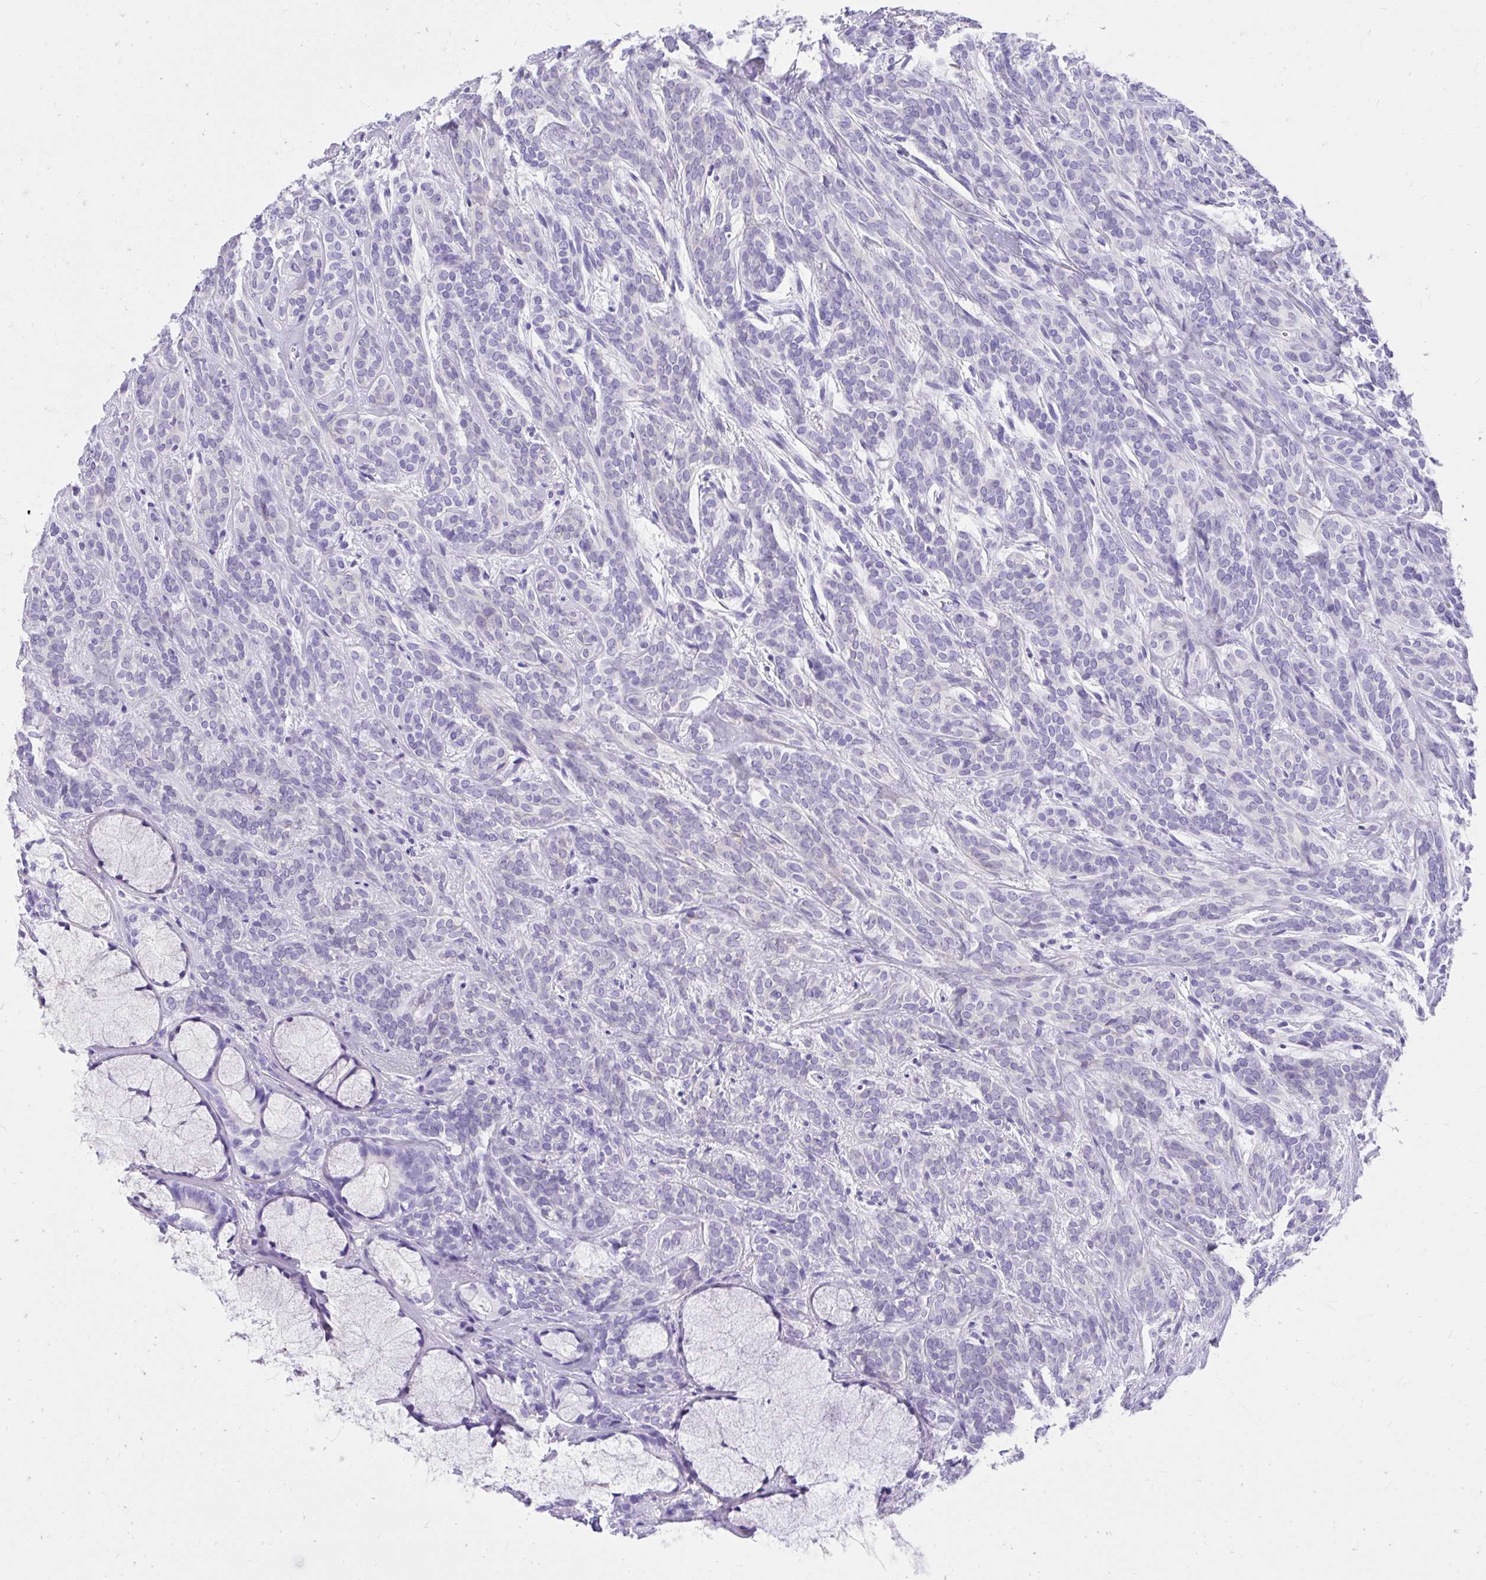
{"staining": {"intensity": "negative", "quantity": "none", "location": "none"}, "tissue": "head and neck cancer", "cell_type": "Tumor cells", "image_type": "cancer", "snomed": [{"axis": "morphology", "description": "Adenocarcinoma, NOS"}, {"axis": "topography", "description": "Head-Neck"}], "caption": "Human head and neck adenocarcinoma stained for a protein using immunohistochemistry exhibits no staining in tumor cells.", "gene": "KCNN4", "patient": {"sex": "female", "age": 57}}